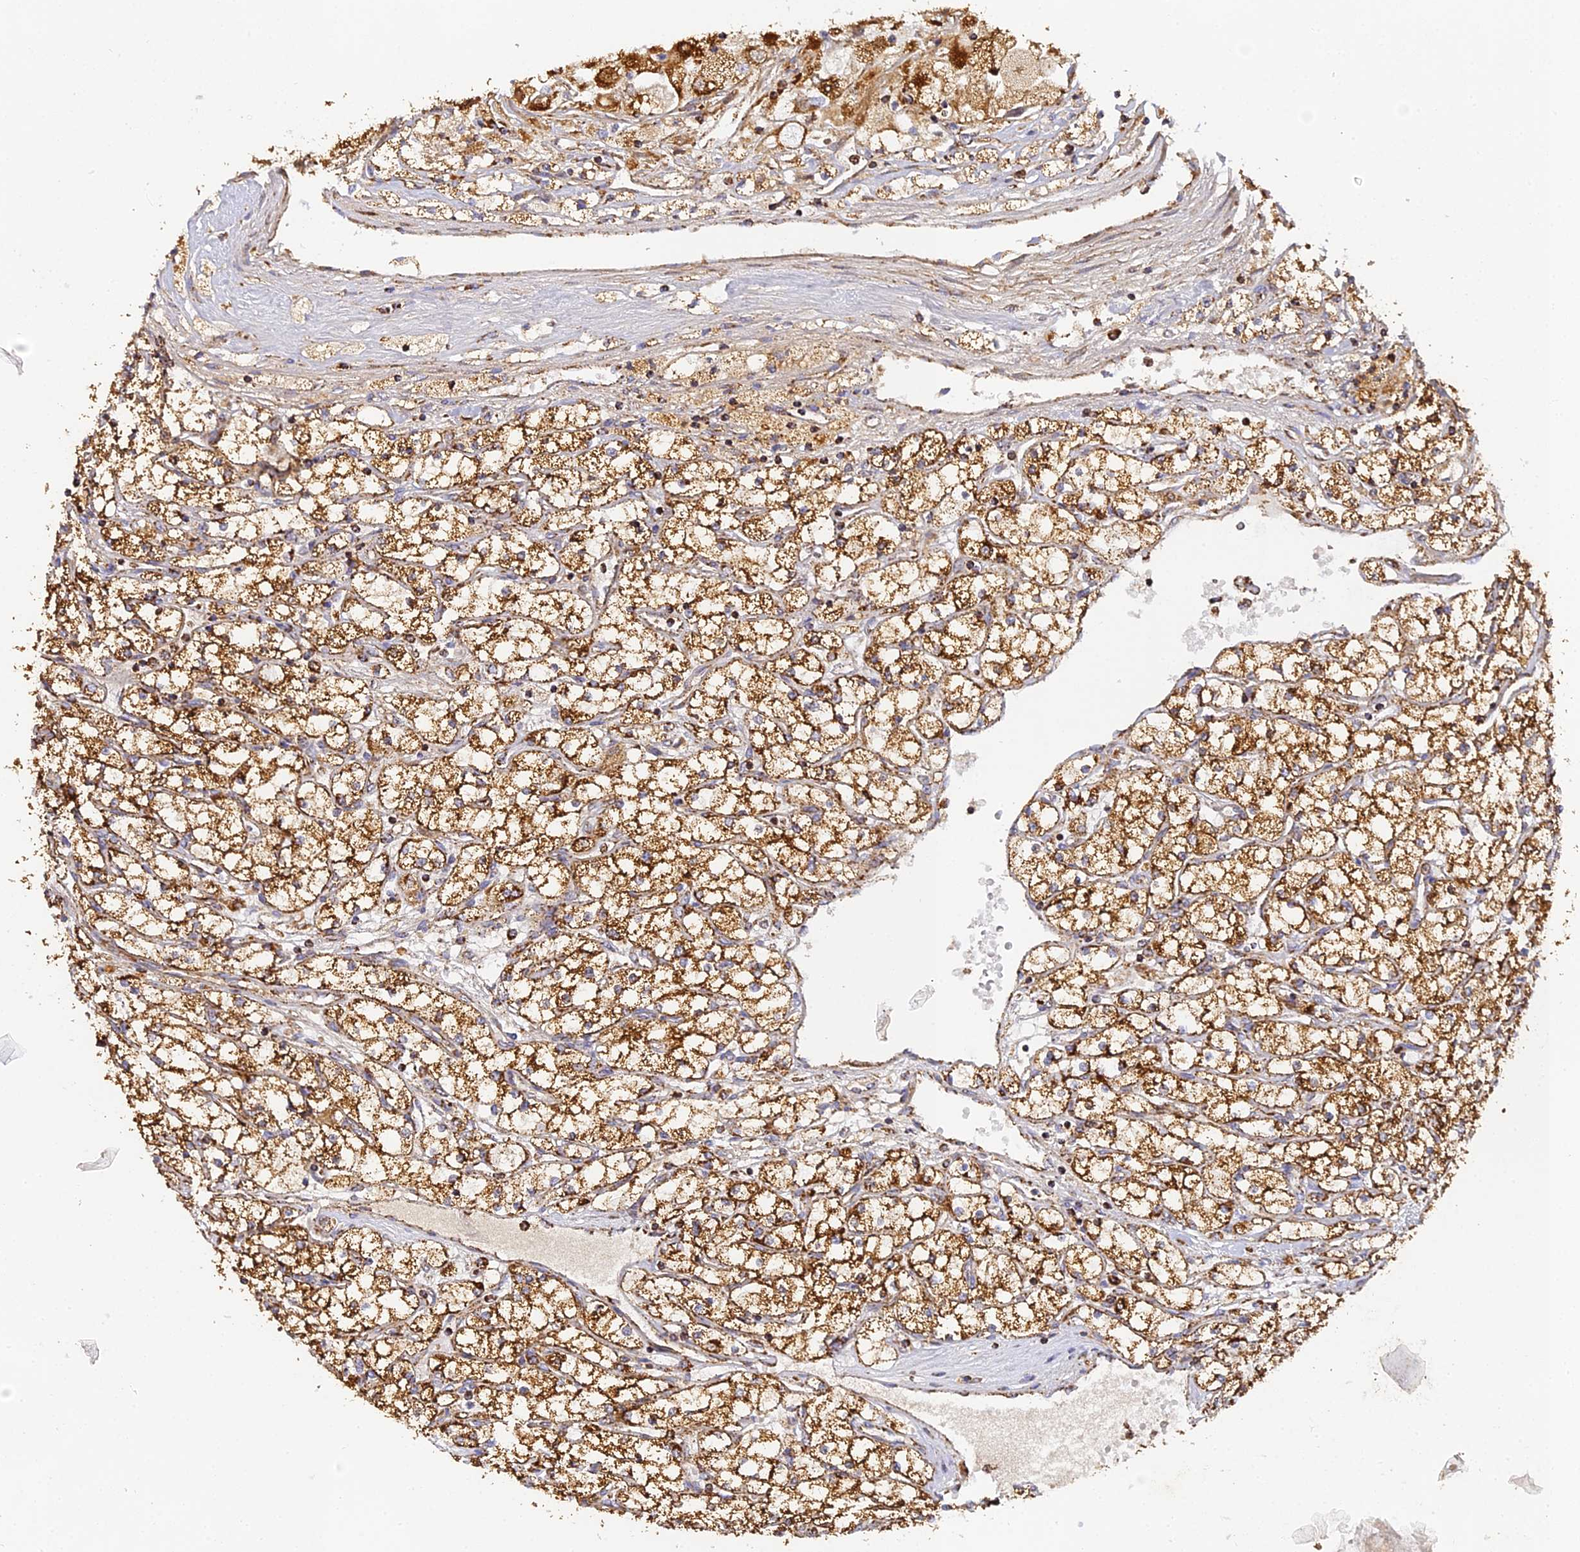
{"staining": {"intensity": "strong", "quantity": ">75%", "location": "cytoplasmic/membranous"}, "tissue": "renal cancer", "cell_type": "Tumor cells", "image_type": "cancer", "snomed": [{"axis": "morphology", "description": "Adenocarcinoma, NOS"}, {"axis": "topography", "description": "Kidney"}], "caption": "Strong cytoplasmic/membranous protein expression is appreciated in approximately >75% of tumor cells in adenocarcinoma (renal).", "gene": "DONSON", "patient": {"sex": "male", "age": 80}}